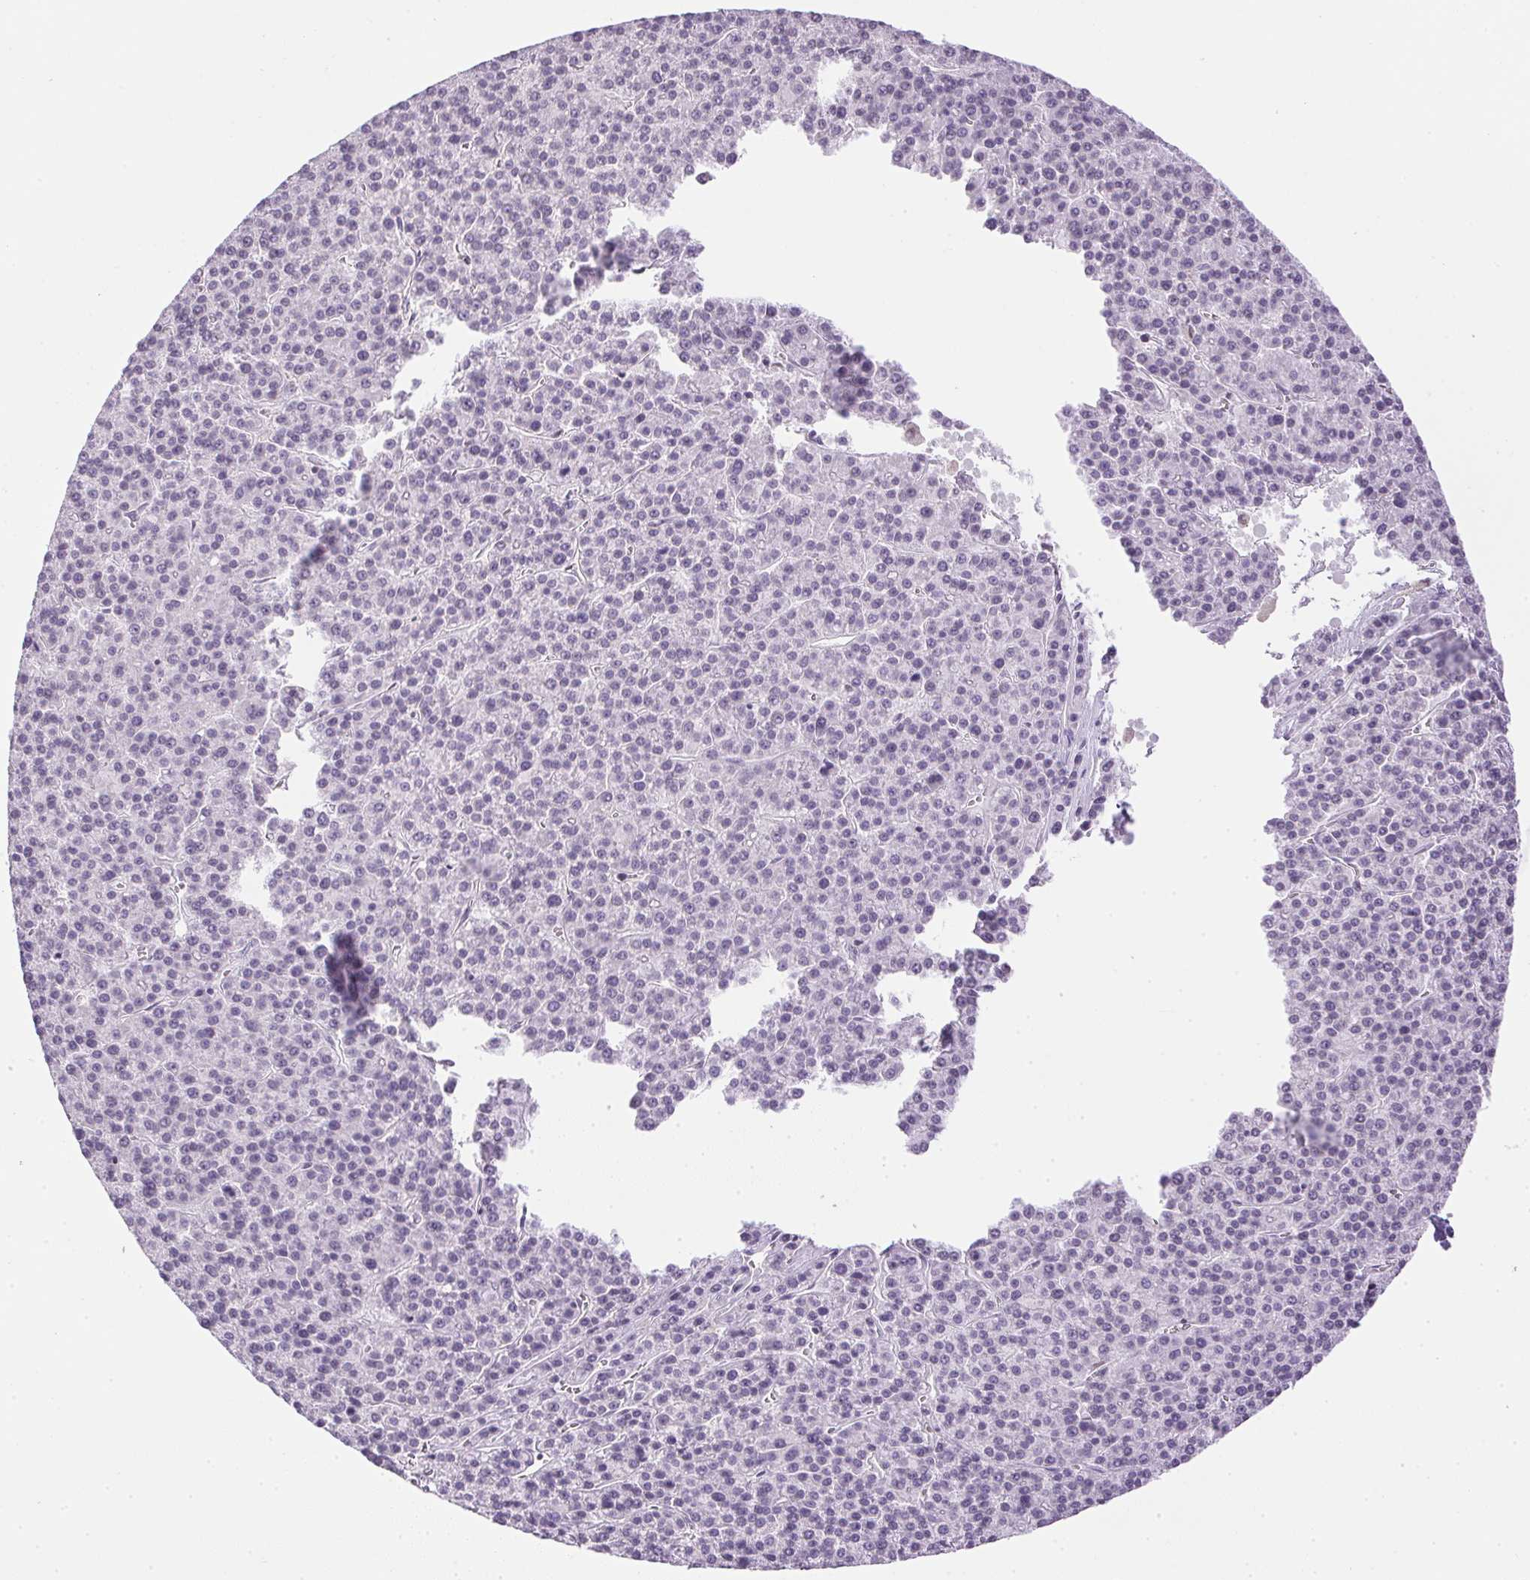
{"staining": {"intensity": "negative", "quantity": "none", "location": "none"}, "tissue": "liver cancer", "cell_type": "Tumor cells", "image_type": "cancer", "snomed": [{"axis": "morphology", "description": "Carcinoma, Hepatocellular, NOS"}, {"axis": "topography", "description": "Liver"}], "caption": "Tumor cells show no significant staining in liver cancer (hepatocellular carcinoma).", "gene": "PRL", "patient": {"sex": "female", "age": 58}}